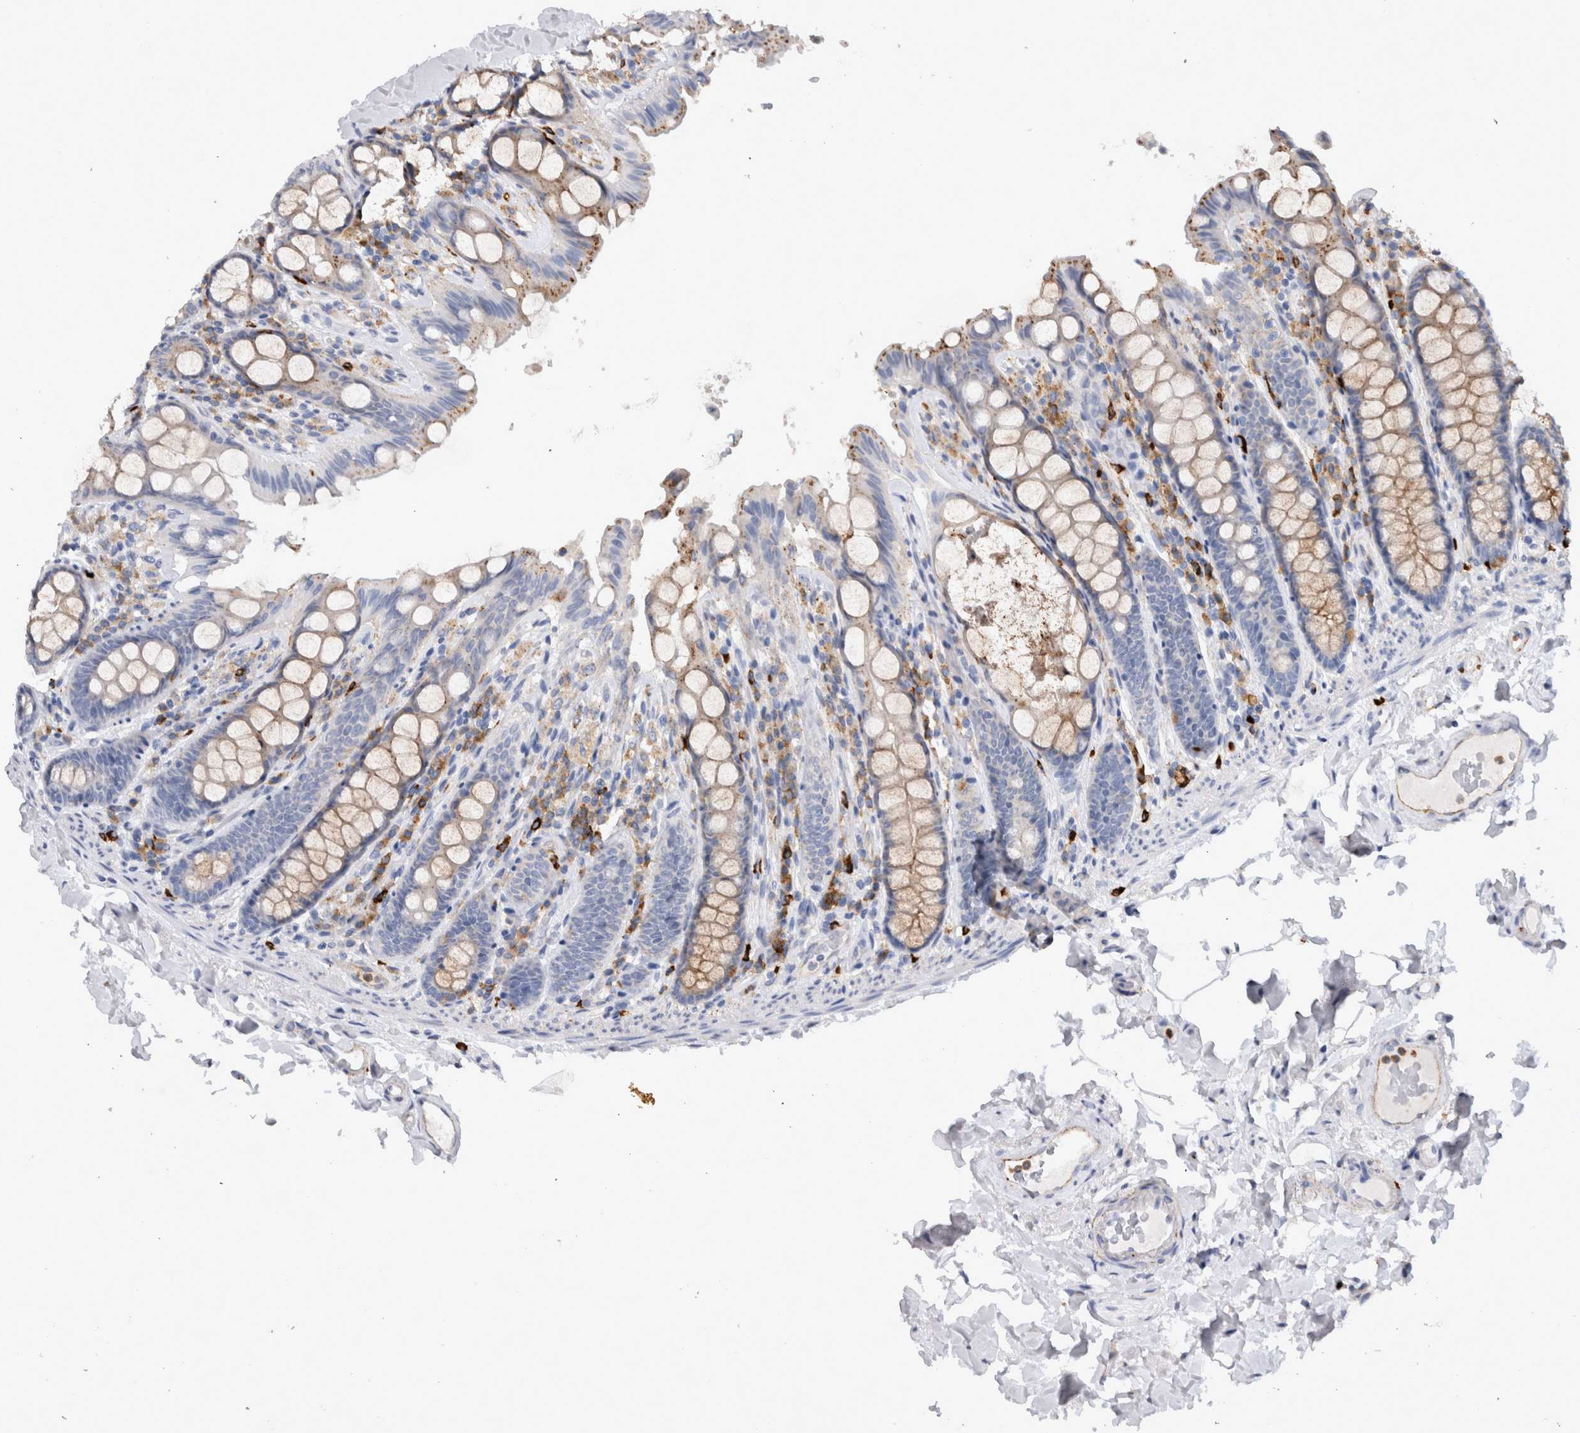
{"staining": {"intensity": "weak", "quantity": ">75%", "location": "cytoplasmic/membranous"}, "tissue": "colon", "cell_type": "Endothelial cells", "image_type": "normal", "snomed": [{"axis": "morphology", "description": "Normal tissue, NOS"}, {"axis": "topography", "description": "Colon"}, {"axis": "topography", "description": "Peripheral nerve tissue"}], "caption": "A photomicrograph showing weak cytoplasmic/membranous expression in about >75% of endothelial cells in unremarkable colon, as visualized by brown immunohistochemical staining.", "gene": "CD63", "patient": {"sex": "female", "age": 61}}